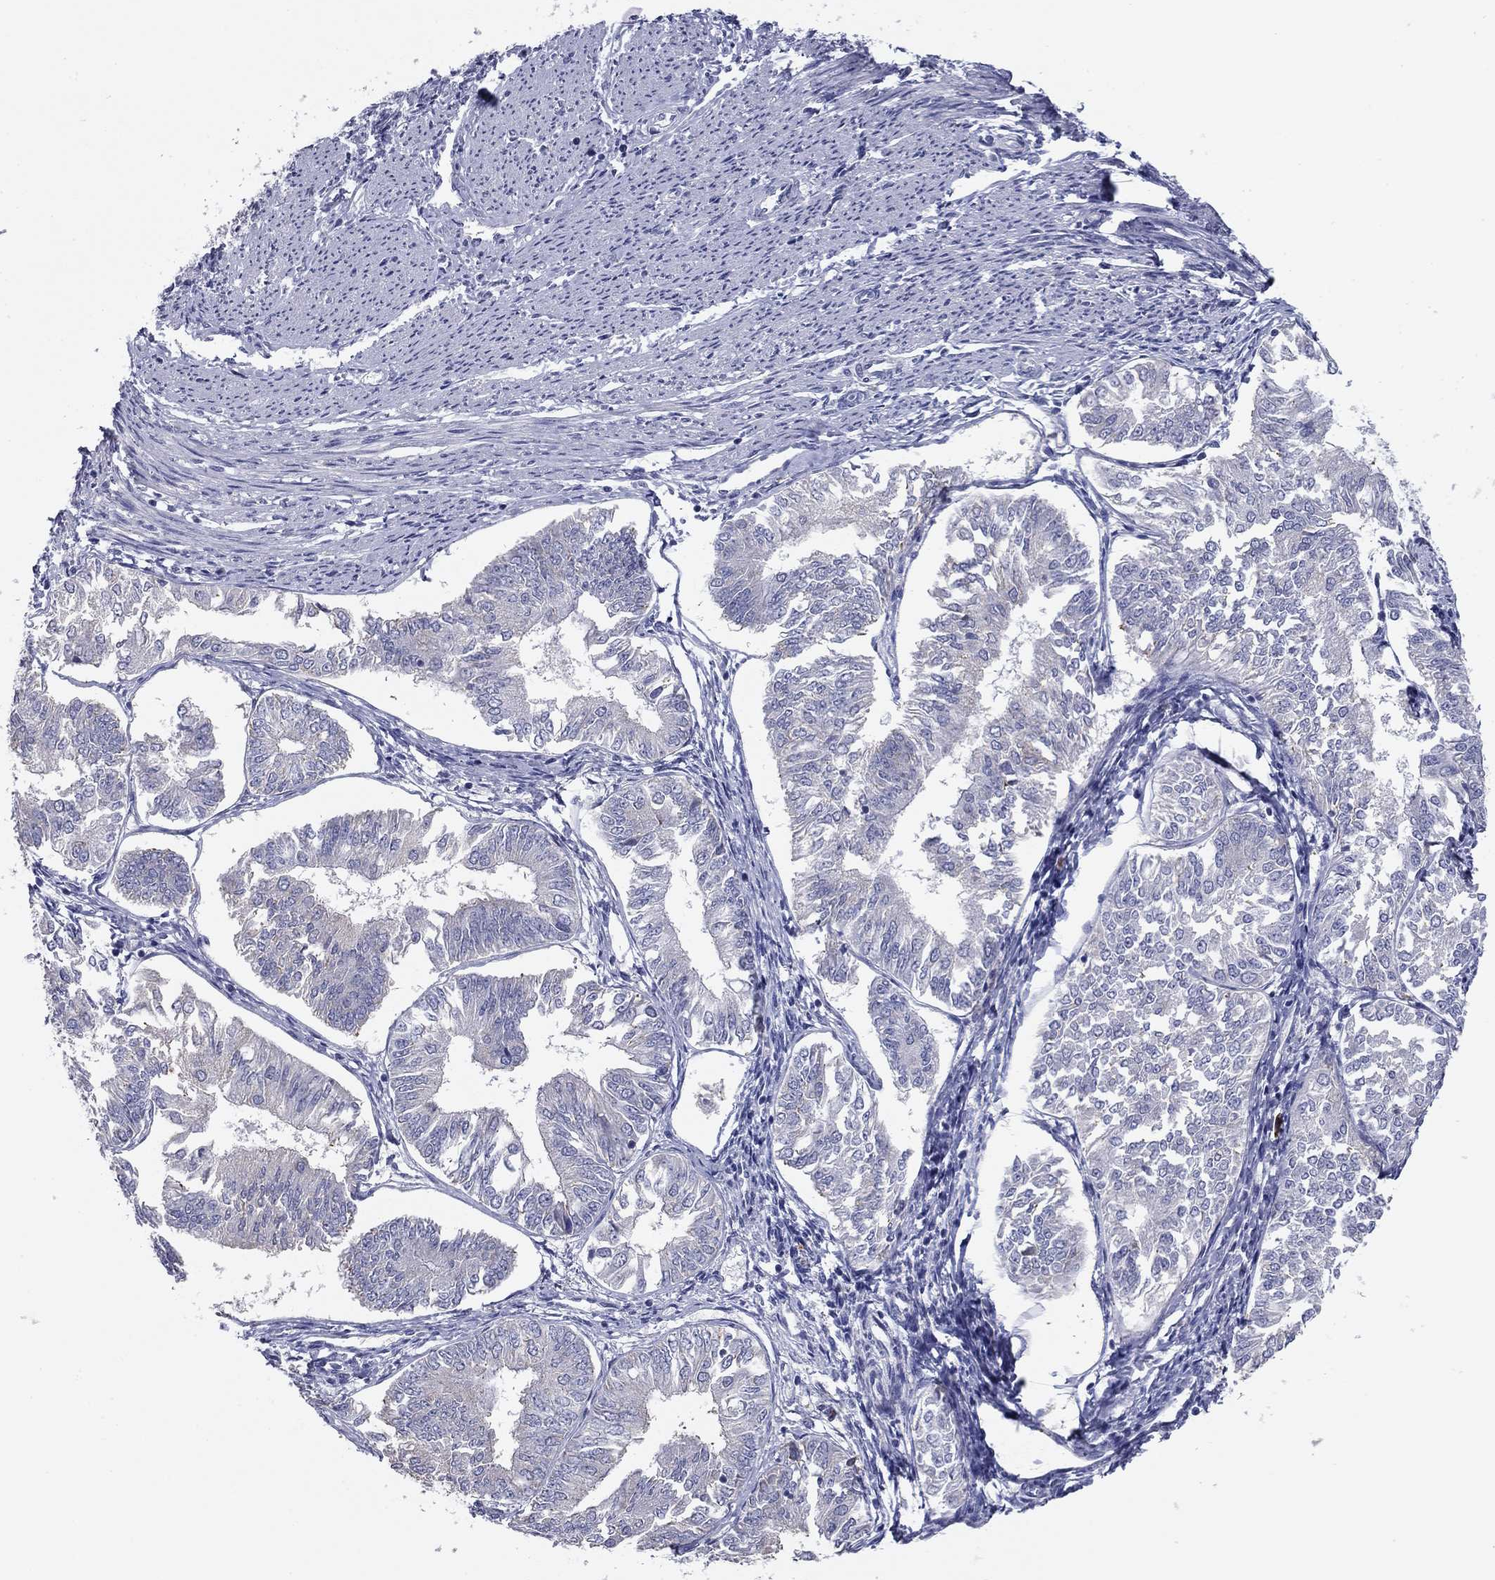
{"staining": {"intensity": "negative", "quantity": "none", "location": "none"}, "tissue": "endometrial cancer", "cell_type": "Tumor cells", "image_type": "cancer", "snomed": [{"axis": "morphology", "description": "Adenocarcinoma, NOS"}, {"axis": "topography", "description": "Endometrium"}], "caption": "DAB immunohistochemical staining of endometrial cancer reveals no significant expression in tumor cells.", "gene": "GRK7", "patient": {"sex": "female", "age": 58}}